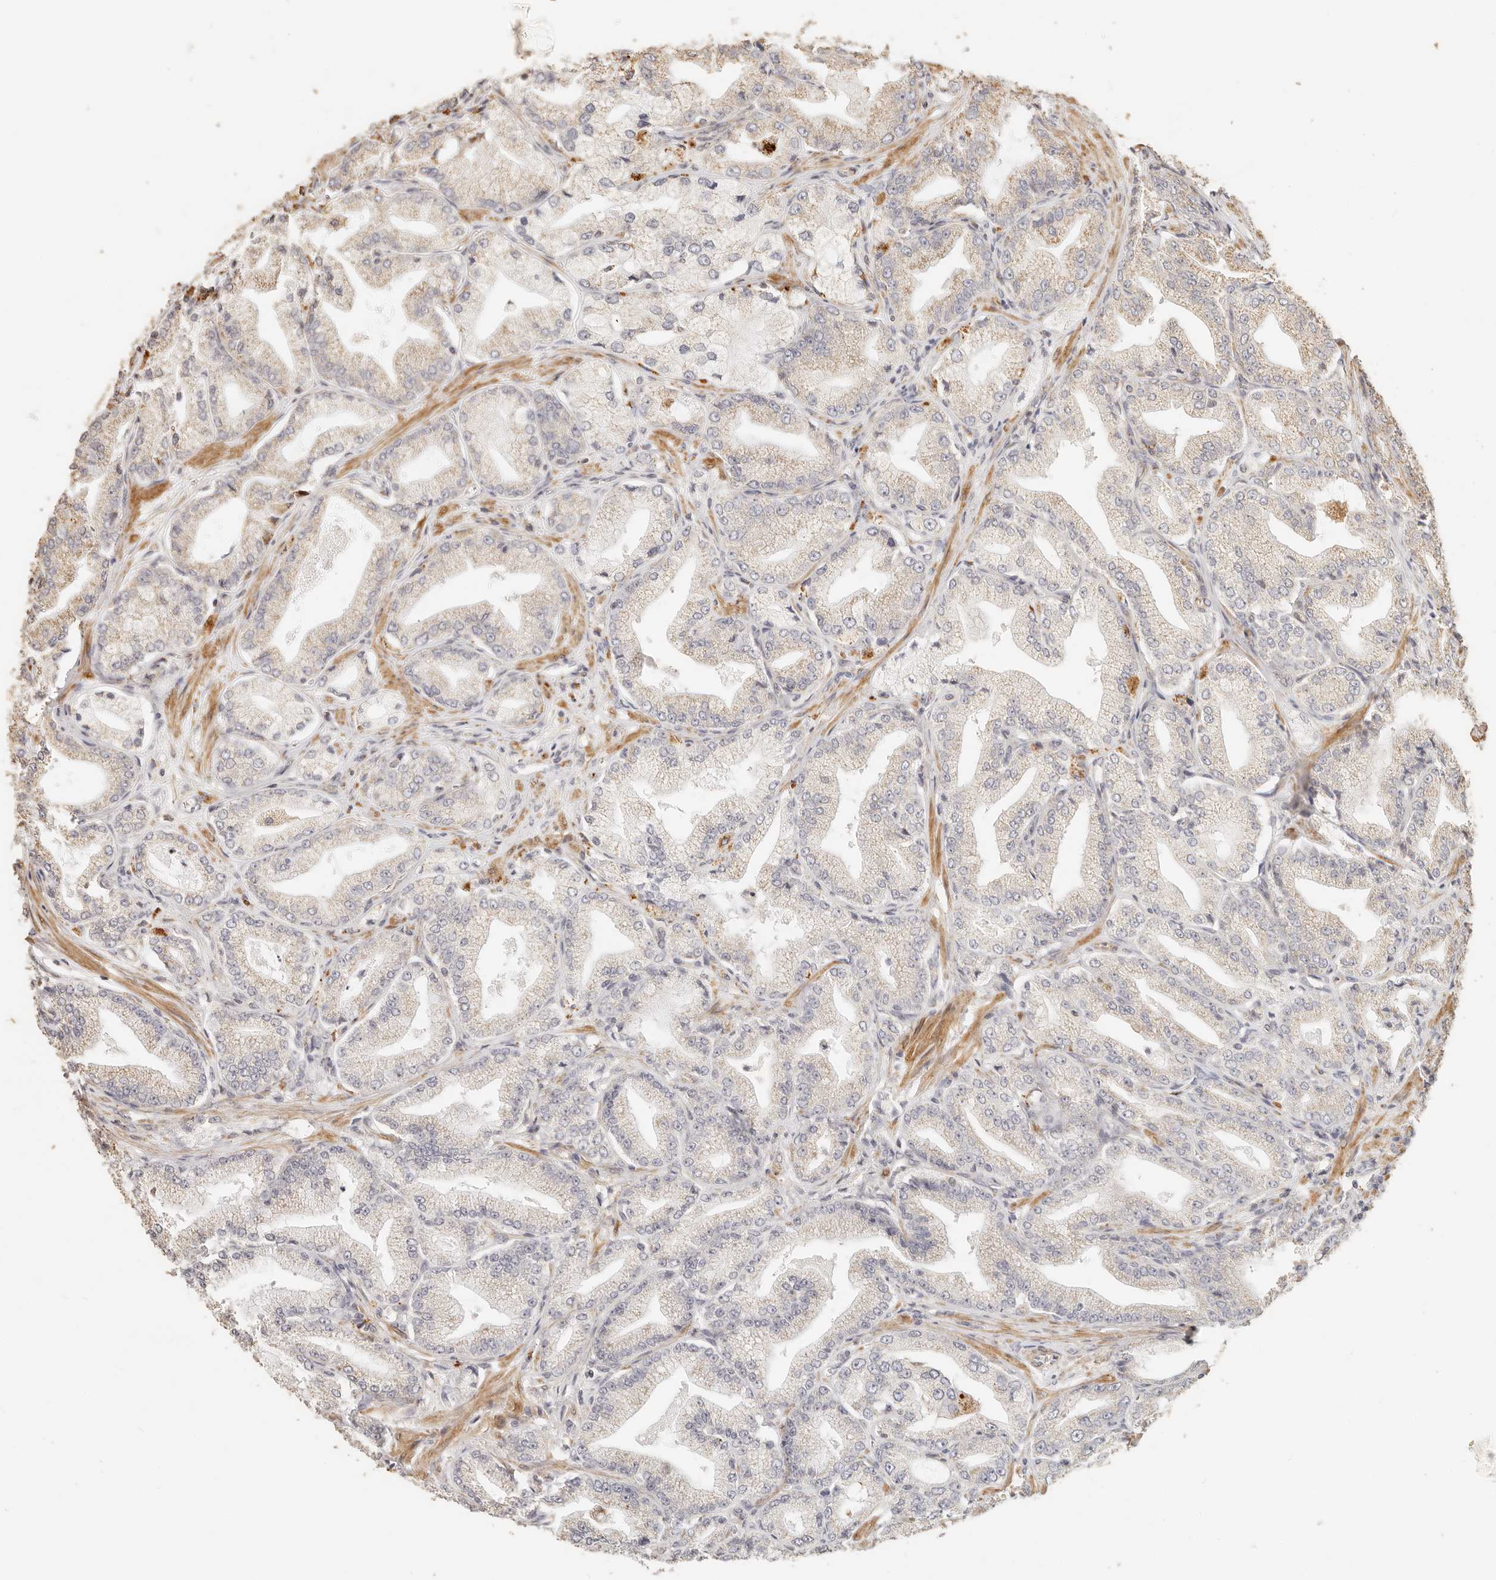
{"staining": {"intensity": "negative", "quantity": "none", "location": "none"}, "tissue": "prostate cancer", "cell_type": "Tumor cells", "image_type": "cancer", "snomed": [{"axis": "morphology", "description": "Adenocarcinoma, Low grade"}, {"axis": "topography", "description": "Prostate"}], "caption": "The micrograph reveals no staining of tumor cells in adenocarcinoma (low-grade) (prostate). (DAB (3,3'-diaminobenzidine) immunohistochemistry visualized using brightfield microscopy, high magnification).", "gene": "PTPN22", "patient": {"sex": "male", "age": 63}}